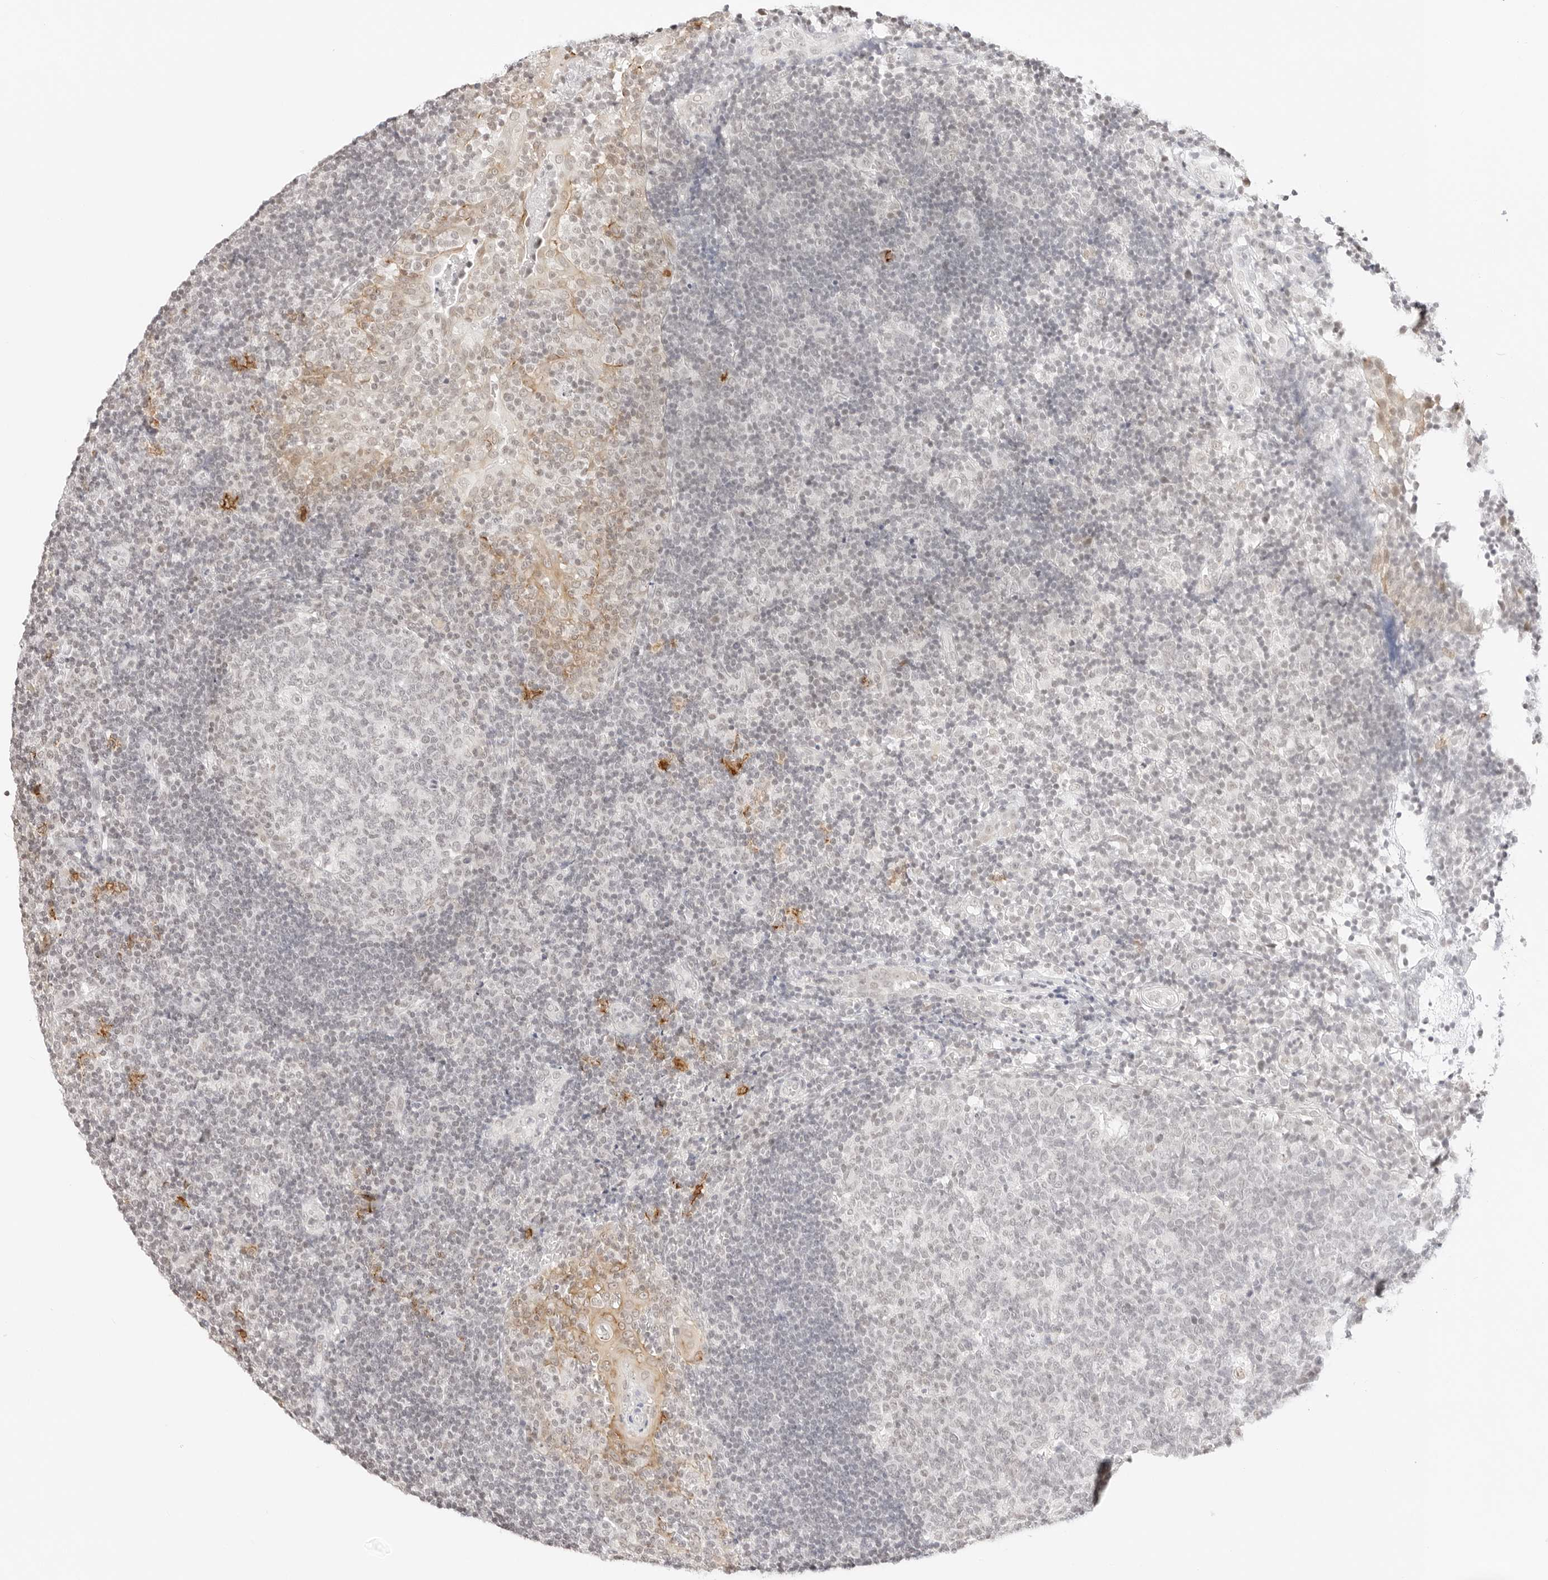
{"staining": {"intensity": "negative", "quantity": "none", "location": "none"}, "tissue": "tonsil", "cell_type": "Germinal center cells", "image_type": "normal", "snomed": [{"axis": "morphology", "description": "Normal tissue, NOS"}, {"axis": "topography", "description": "Tonsil"}], "caption": "The micrograph displays no significant positivity in germinal center cells of tonsil.", "gene": "GNAS", "patient": {"sex": "female", "age": 40}}